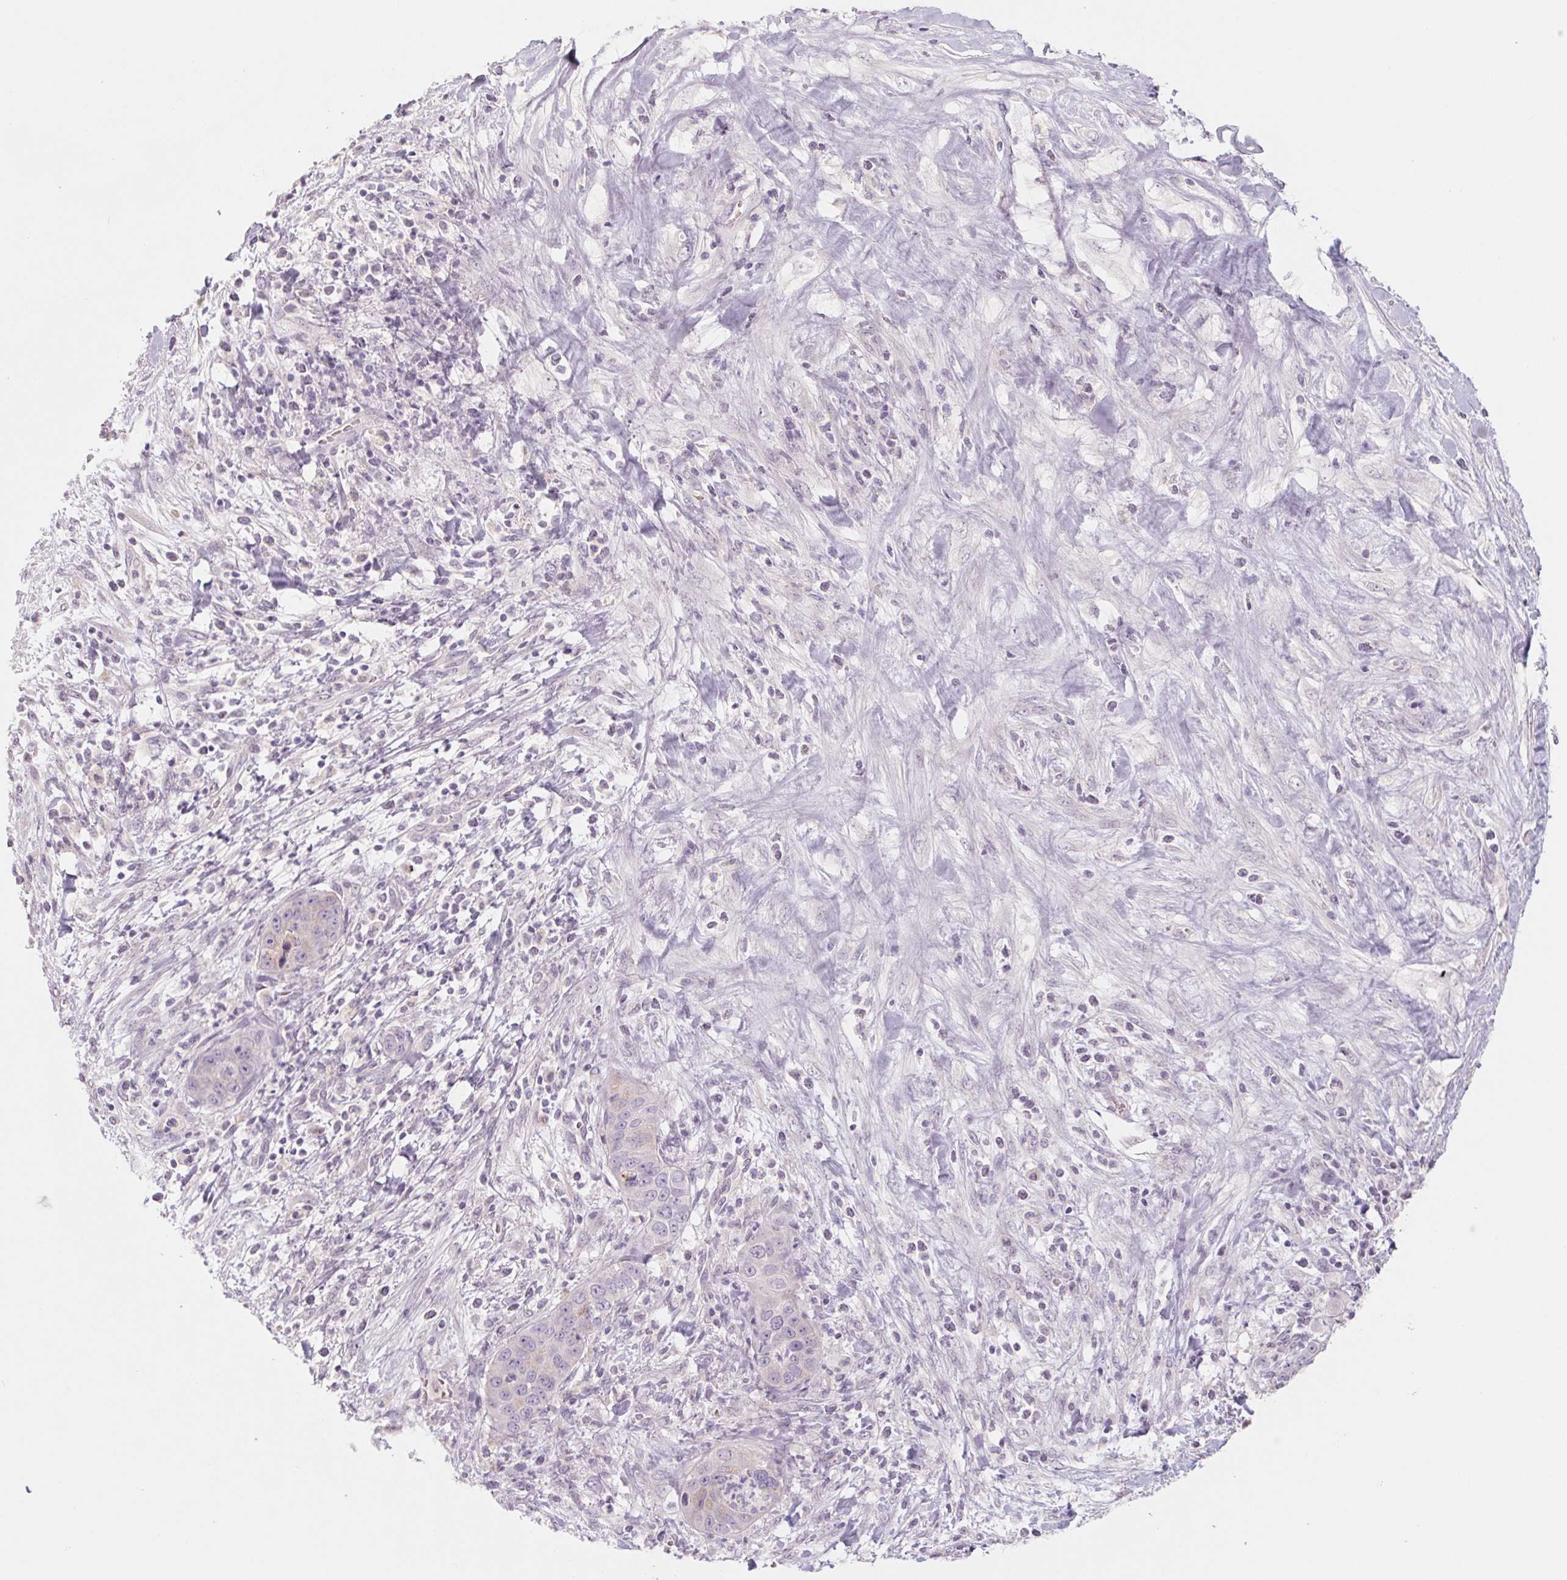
{"staining": {"intensity": "negative", "quantity": "none", "location": "none"}, "tissue": "liver cancer", "cell_type": "Tumor cells", "image_type": "cancer", "snomed": [{"axis": "morphology", "description": "Cholangiocarcinoma"}, {"axis": "topography", "description": "Liver"}], "caption": "Tumor cells show no significant protein expression in liver cancer.", "gene": "POU1F1", "patient": {"sex": "female", "age": 52}}